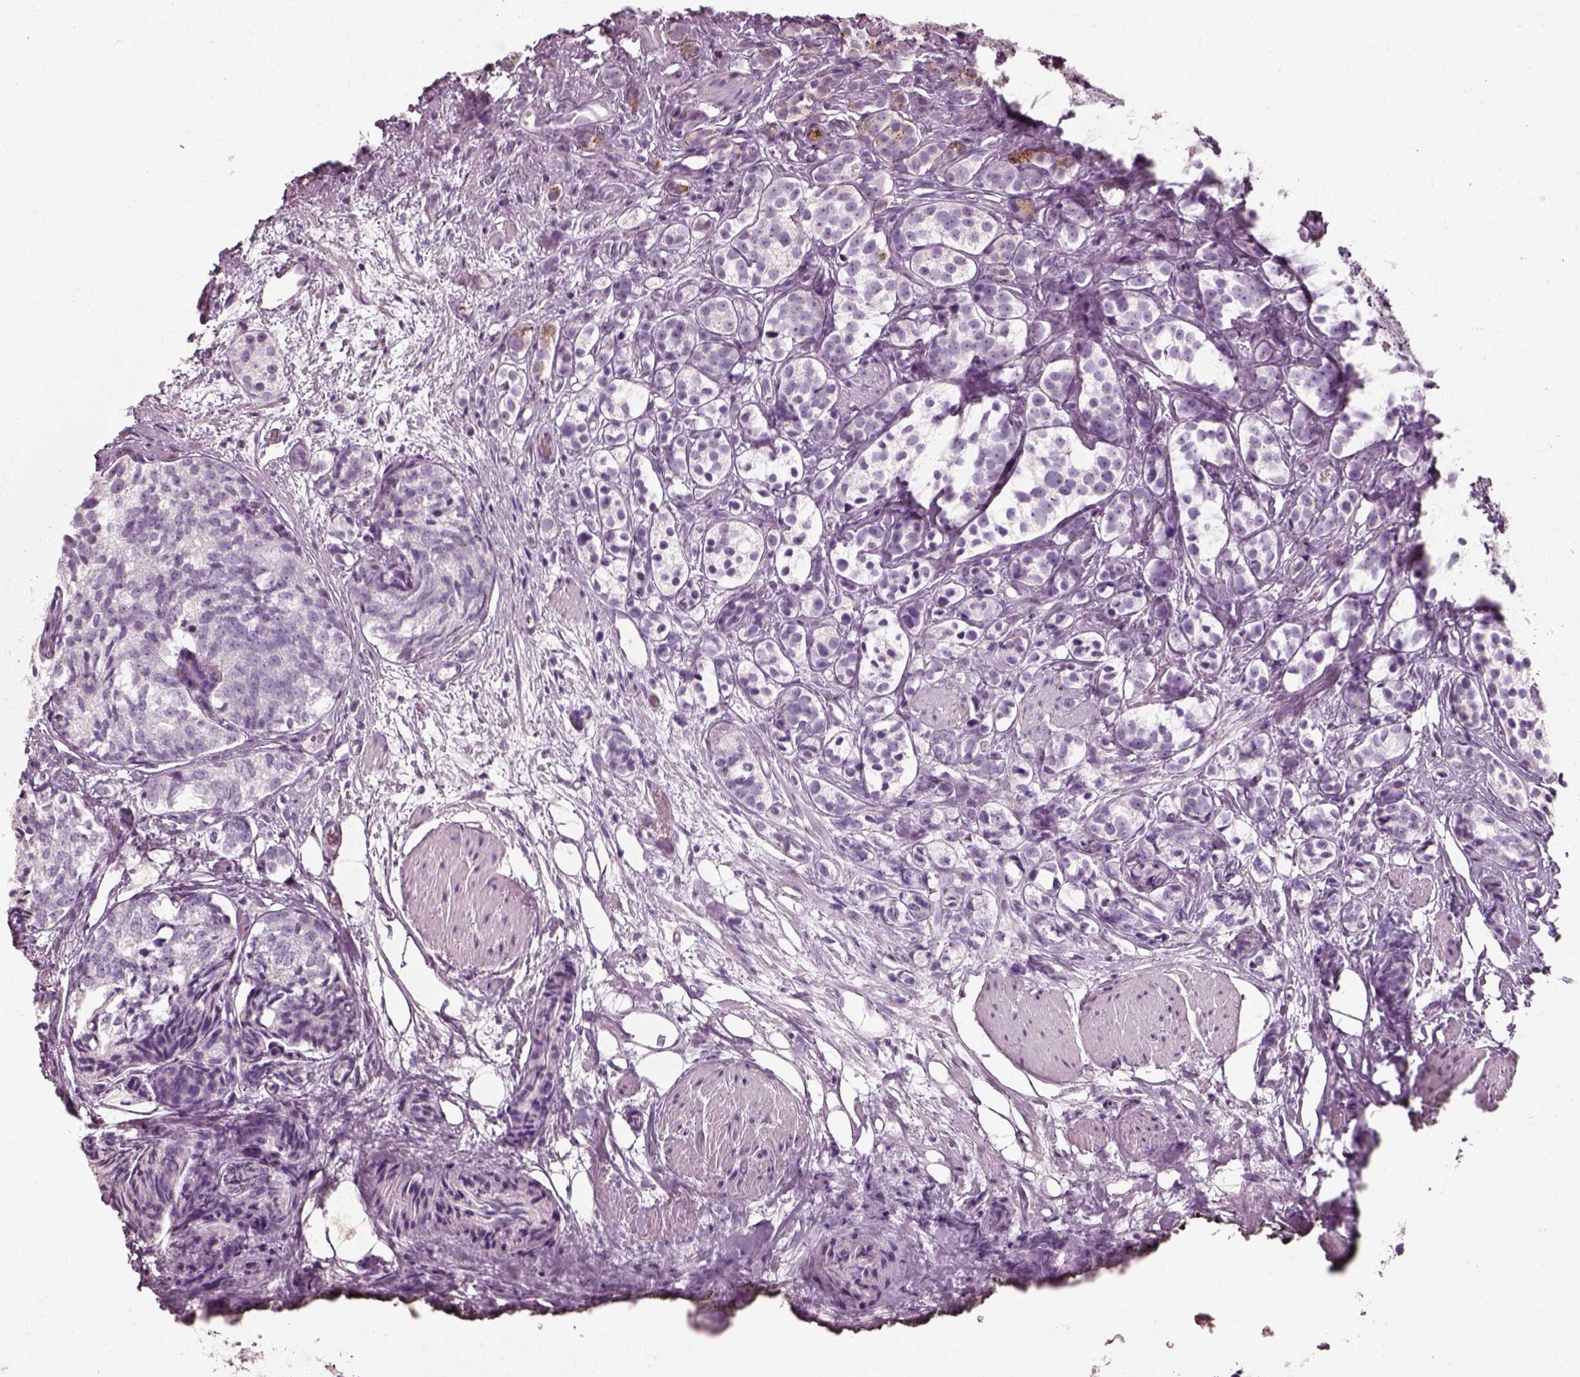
{"staining": {"intensity": "negative", "quantity": "none", "location": "none"}, "tissue": "prostate cancer", "cell_type": "Tumor cells", "image_type": "cancer", "snomed": [{"axis": "morphology", "description": "Adenocarcinoma, High grade"}, {"axis": "topography", "description": "Prostate"}], "caption": "A high-resolution micrograph shows IHC staining of prostate high-grade adenocarcinoma, which displays no significant staining in tumor cells.", "gene": "PNOC", "patient": {"sex": "male", "age": 53}}